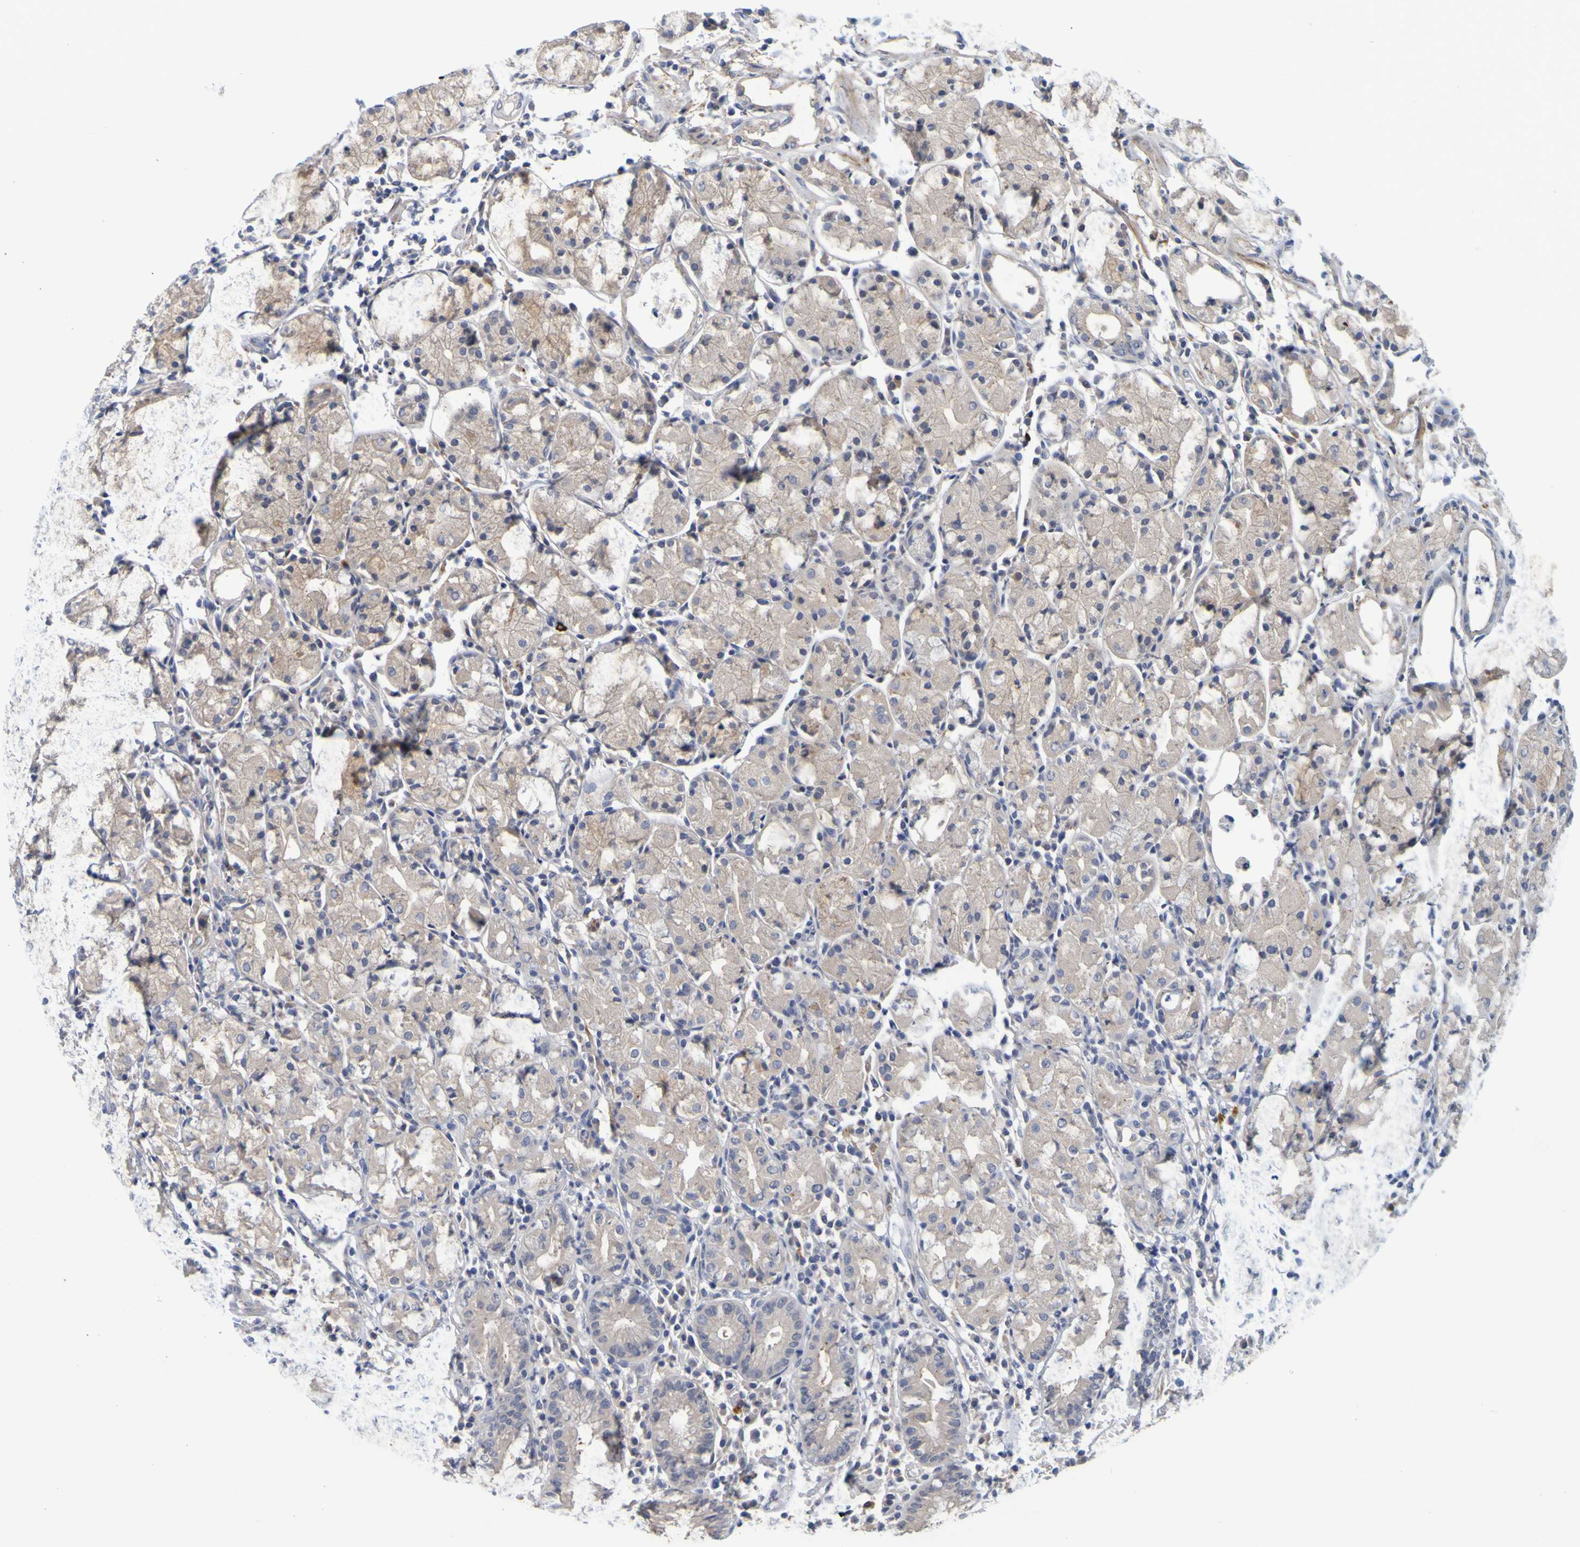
{"staining": {"intensity": "moderate", "quantity": "<25%", "location": "cytoplasmic/membranous"}, "tissue": "stomach", "cell_type": "Glandular cells", "image_type": "normal", "snomed": [{"axis": "morphology", "description": "Normal tissue, NOS"}, {"axis": "topography", "description": "Stomach"}, {"axis": "topography", "description": "Stomach, lower"}], "caption": "The histopathology image displays a brown stain indicating the presence of a protein in the cytoplasmic/membranous of glandular cells in stomach.", "gene": "ENDOU", "patient": {"sex": "female", "age": 75}}